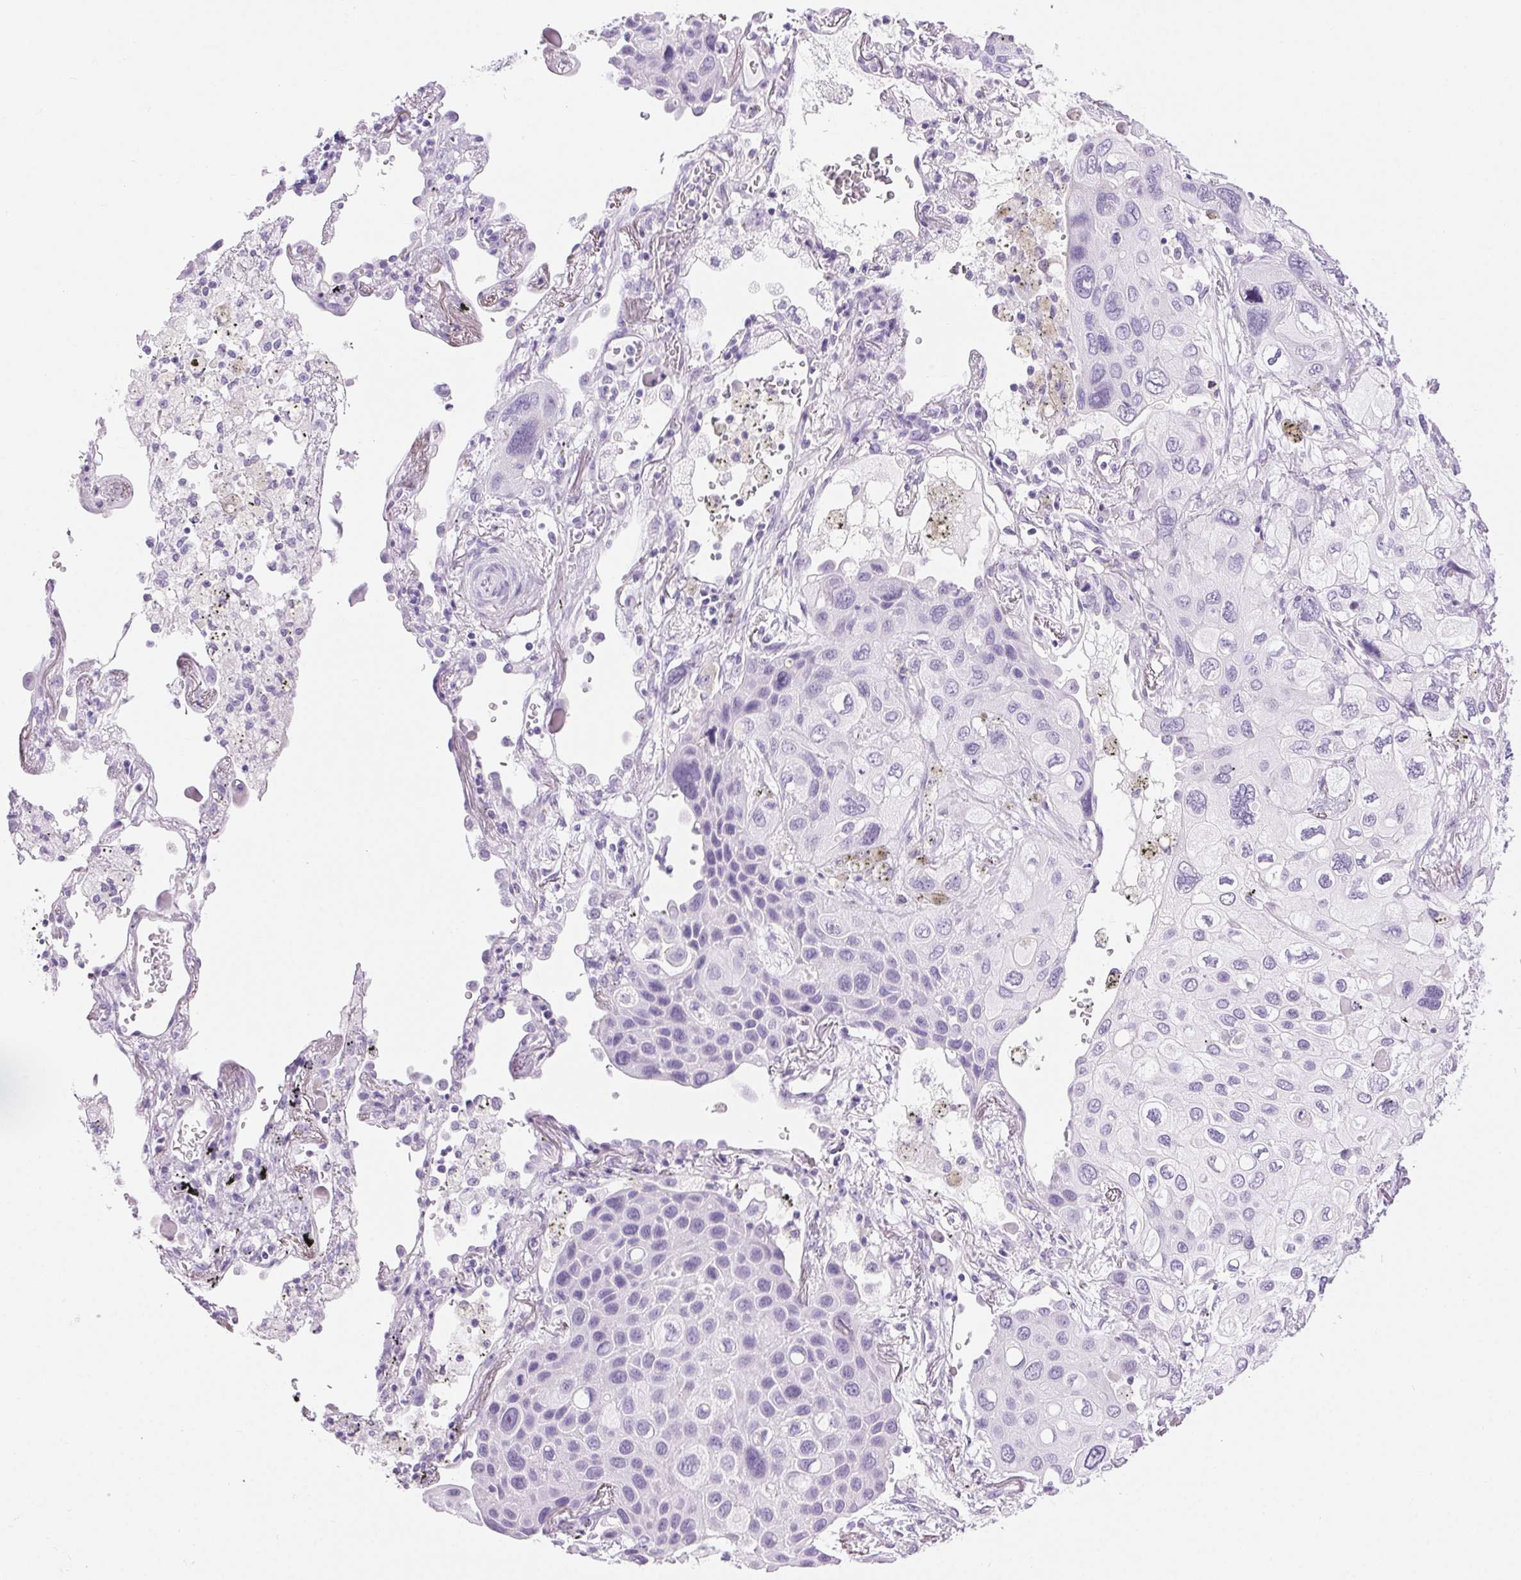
{"staining": {"intensity": "negative", "quantity": "none", "location": "none"}, "tissue": "lung cancer", "cell_type": "Tumor cells", "image_type": "cancer", "snomed": [{"axis": "morphology", "description": "Squamous cell carcinoma, NOS"}, {"axis": "morphology", "description": "Squamous cell carcinoma, metastatic, NOS"}, {"axis": "topography", "description": "Lung"}], "caption": "Tumor cells show no significant staining in lung cancer.", "gene": "BEND2", "patient": {"sex": "male", "age": 59}}